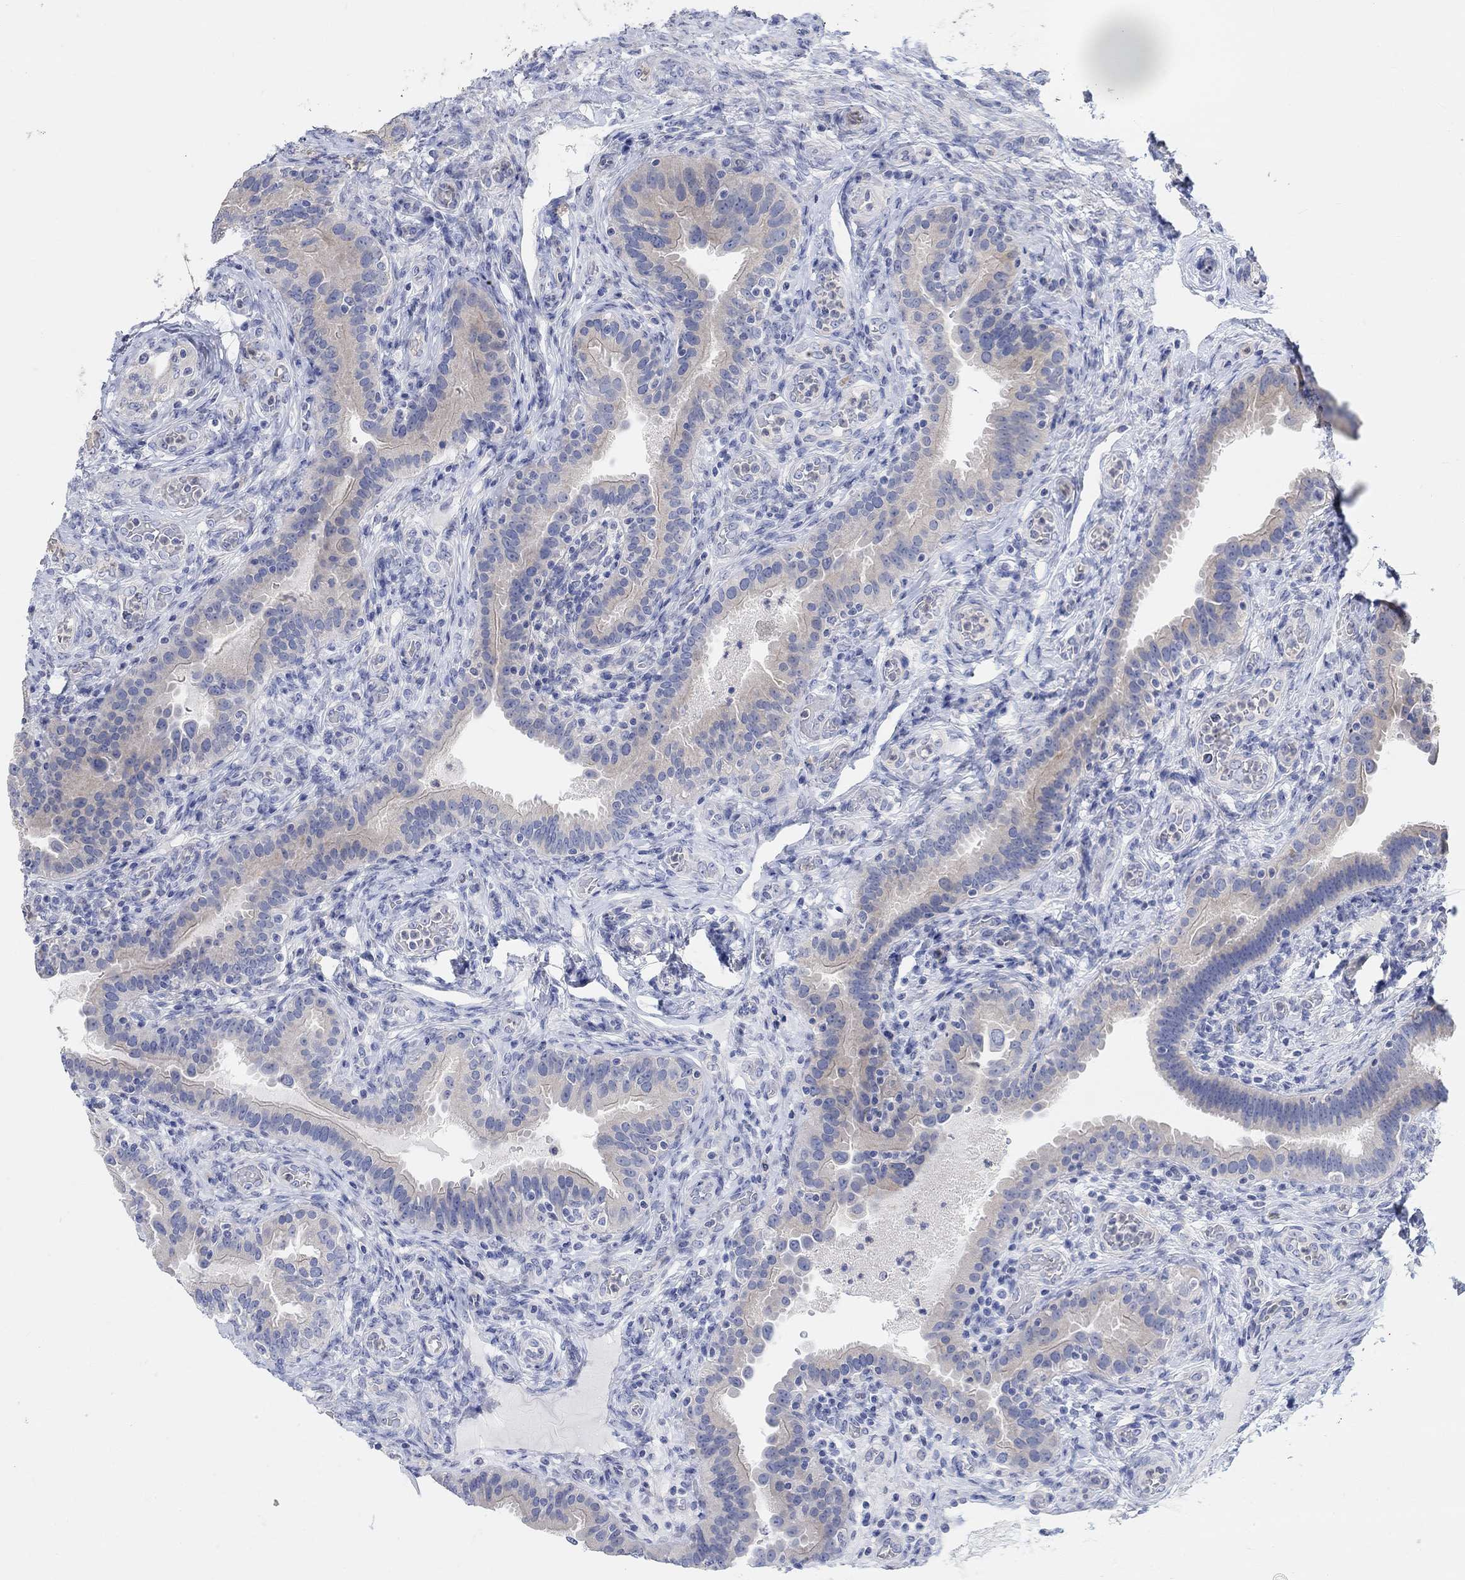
{"staining": {"intensity": "weak", "quantity": "<25%", "location": "cytoplasmic/membranous"}, "tissue": "fallopian tube", "cell_type": "Glandular cells", "image_type": "normal", "snomed": [{"axis": "morphology", "description": "Normal tissue, NOS"}, {"axis": "topography", "description": "Fallopian tube"}, {"axis": "topography", "description": "Ovary"}], "caption": "IHC image of benign human fallopian tube stained for a protein (brown), which exhibits no expression in glandular cells. (DAB immunohistochemistry visualized using brightfield microscopy, high magnification).", "gene": "NLRP14", "patient": {"sex": "female", "age": 41}}